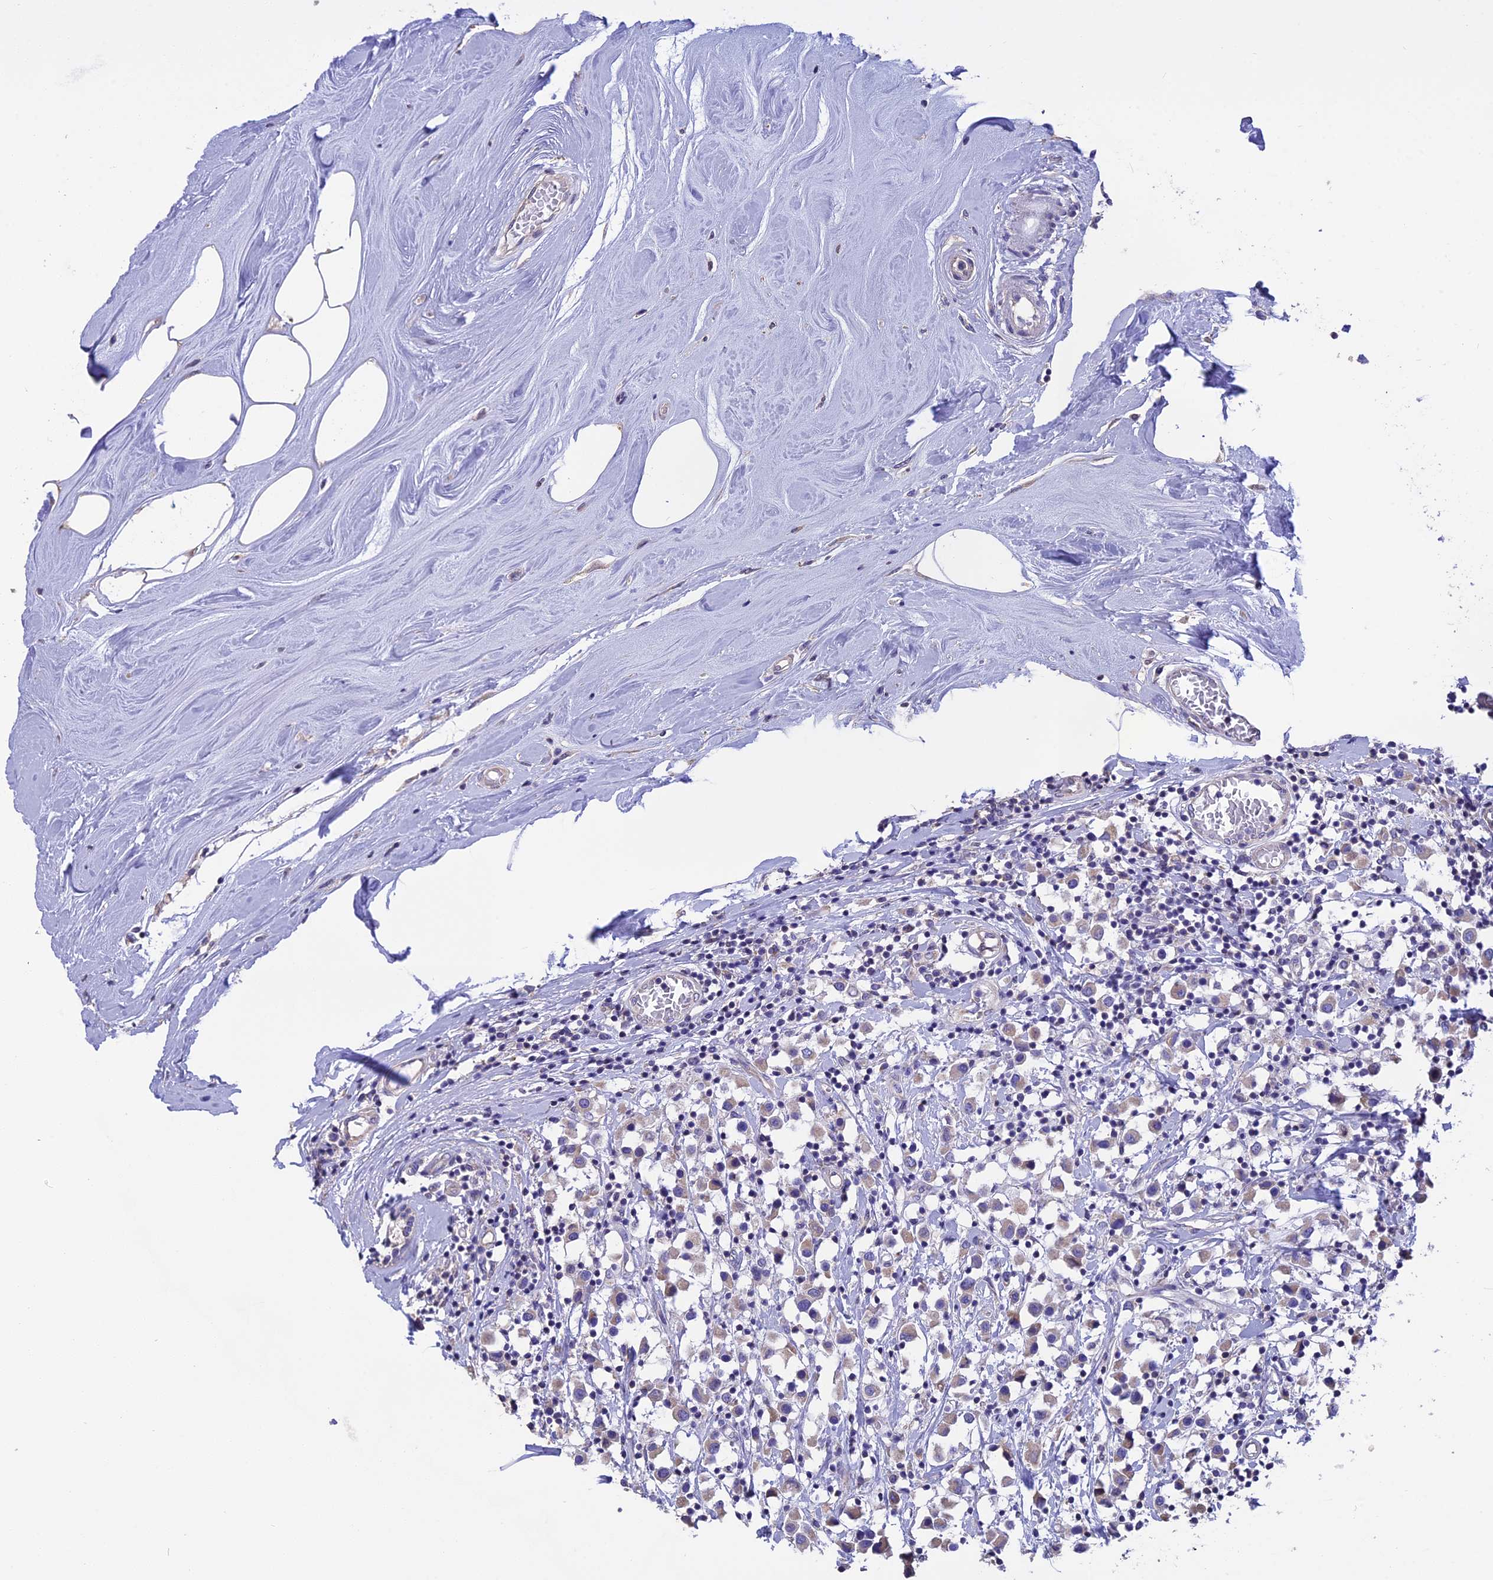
{"staining": {"intensity": "weak", "quantity": ">75%", "location": "cytoplasmic/membranous"}, "tissue": "breast cancer", "cell_type": "Tumor cells", "image_type": "cancer", "snomed": [{"axis": "morphology", "description": "Duct carcinoma"}, {"axis": "topography", "description": "Breast"}], "caption": "Human breast cancer (infiltrating ductal carcinoma) stained for a protein (brown) demonstrates weak cytoplasmic/membranous positive staining in approximately >75% of tumor cells.", "gene": "CYP2U1", "patient": {"sex": "female", "age": 61}}